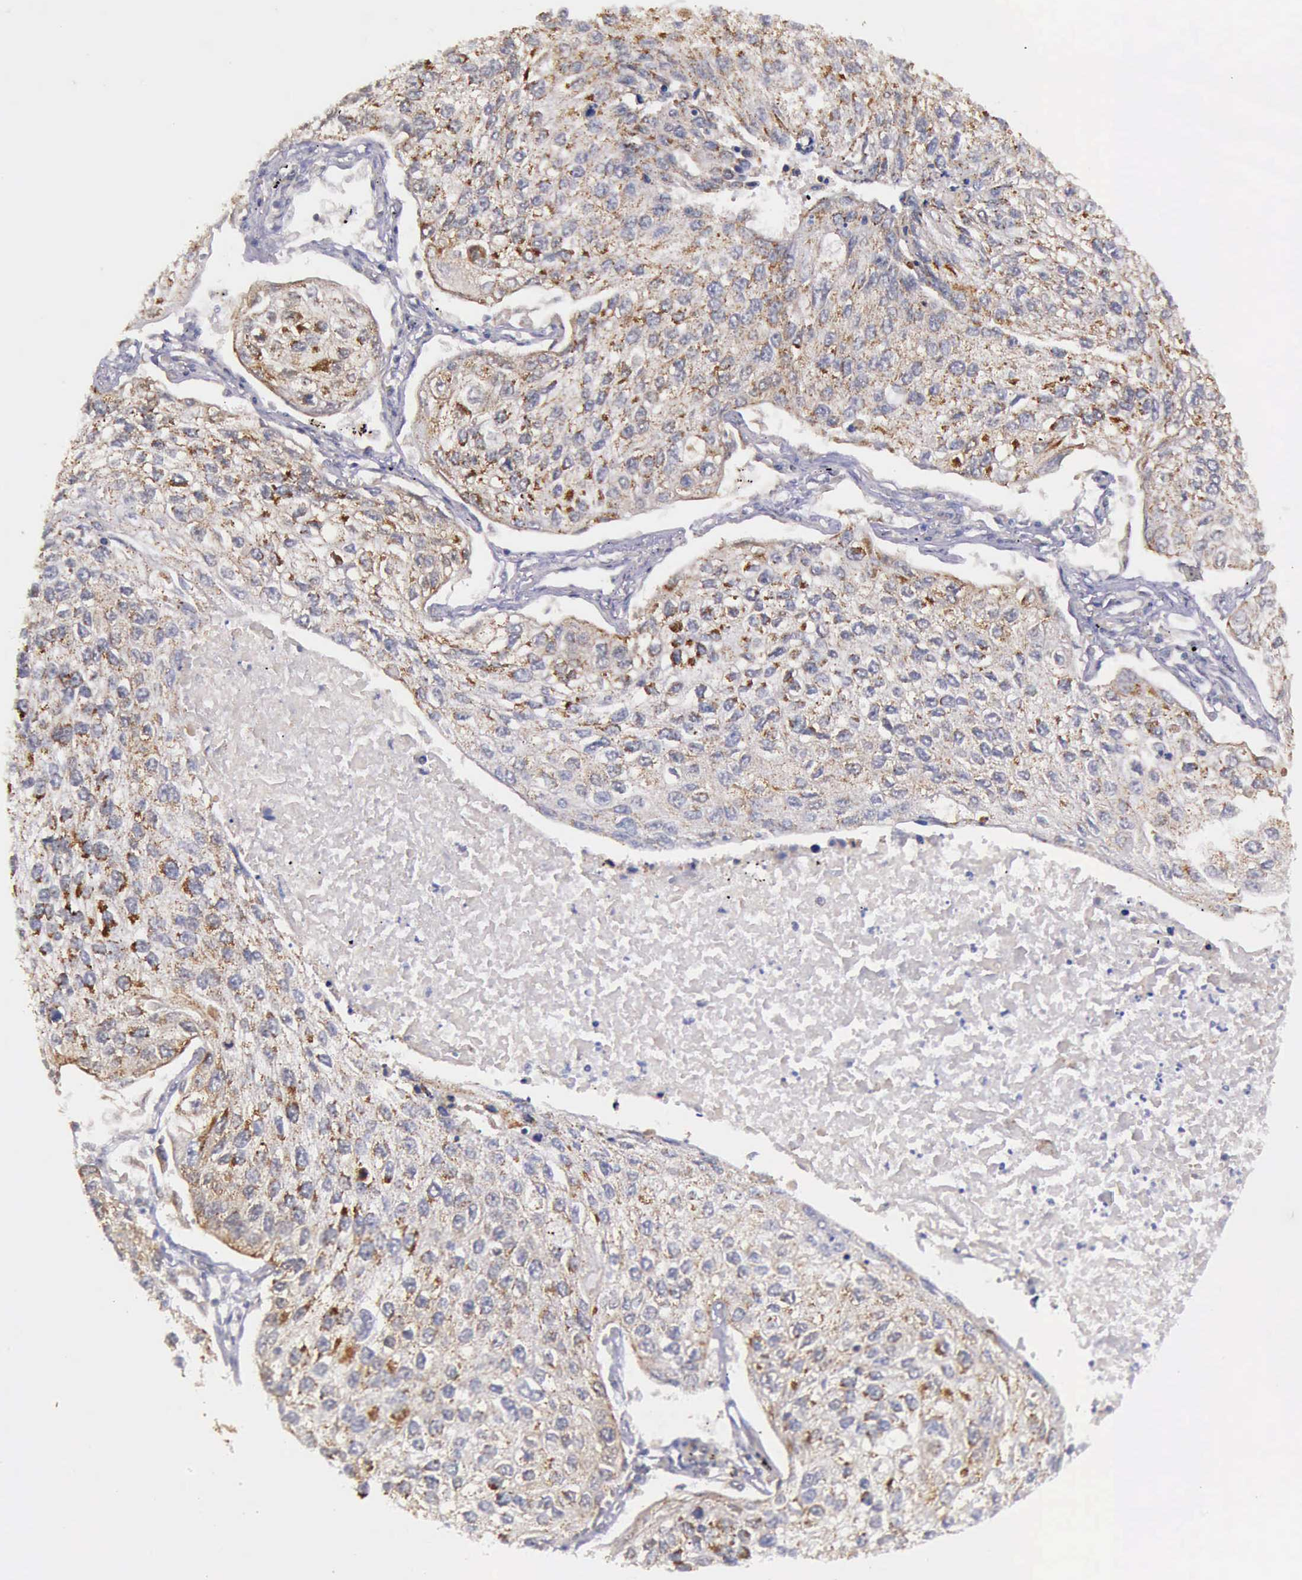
{"staining": {"intensity": "moderate", "quantity": ">75%", "location": "cytoplasmic/membranous"}, "tissue": "lung cancer", "cell_type": "Tumor cells", "image_type": "cancer", "snomed": [{"axis": "morphology", "description": "Squamous cell carcinoma, NOS"}, {"axis": "topography", "description": "Lung"}], "caption": "Immunohistochemistry staining of squamous cell carcinoma (lung), which displays medium levels of moderate cytoplasmic/membranous expression in approximately >75% of tumor cells indicating moderate cytoplasmic/membranous protein staining. The staining was performed using DAB (3,3'-diaminobenzidine) (brown) for protein detection and nuclei were counterstained in hematoxylin (blue).", "gene": "TXN2", "patient": {"sex": "male", "age": 75}}